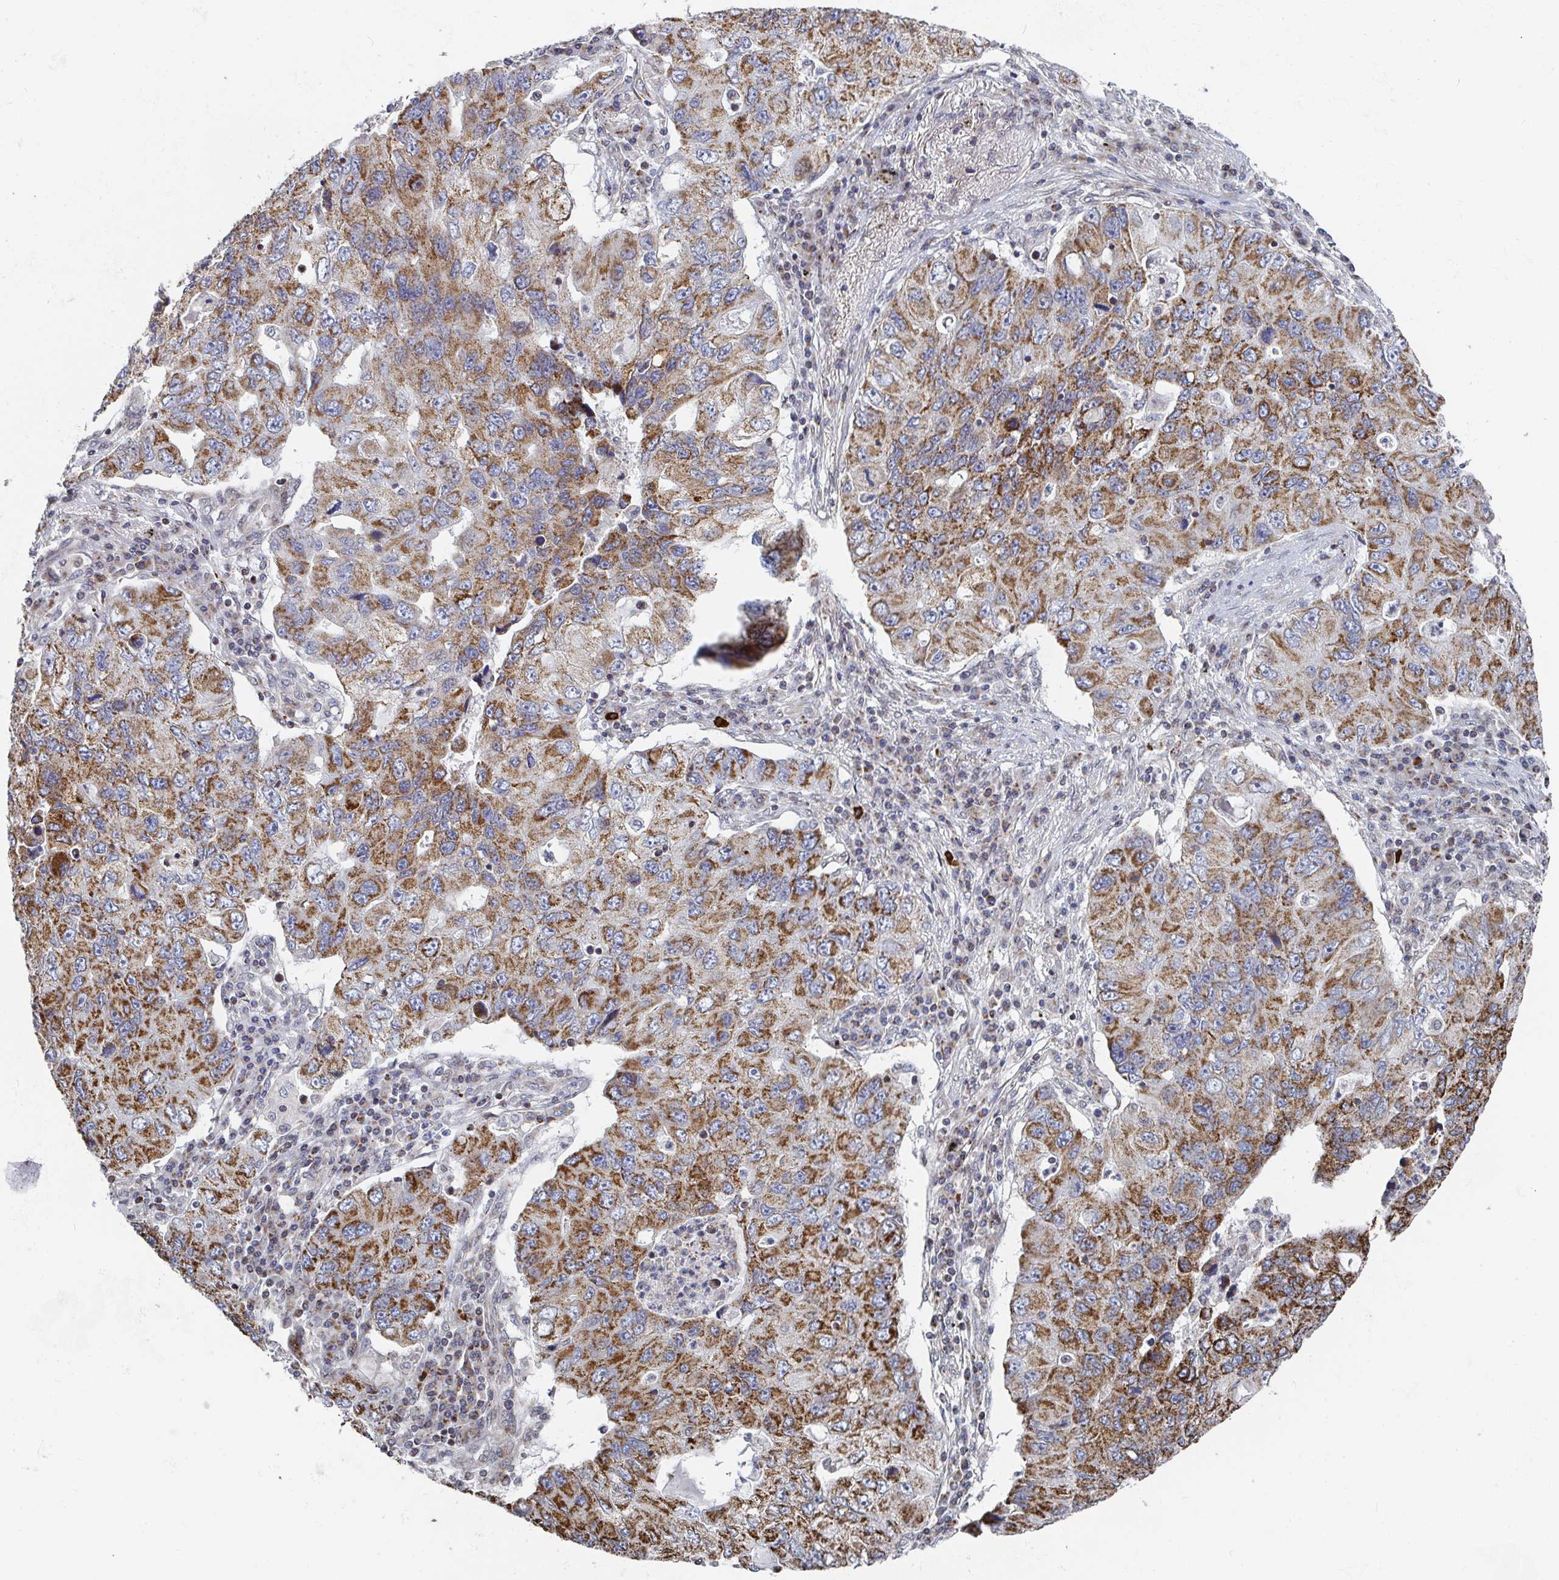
{"staining": {"intensity": "moderate", "quantity": ">75%", "location": "cytoplasmic/membranous"}, "tissue": "lung cancer", "cell_type": "Tumor cells", "image_type": "cancer", "snomed": [{"axis": "morphology", "description": "Adenocarcinoma, NOS"}, {"axis": "morphology", "description": "Adenocarcinoma, metastatic, NOS"}, {"axis": "topography", "description": "Lymph node"}, {"axis": "topography", "description": "Lung"}], "caption": "Brown immunohistochemical staining in lung cancer (adenocarcinoma) demonstrates moderate cytoplasmic/membranous expression in about >75% of tumor cells.", "gene": "STARD8", "patient": {"sex": "female", "age": 54}}